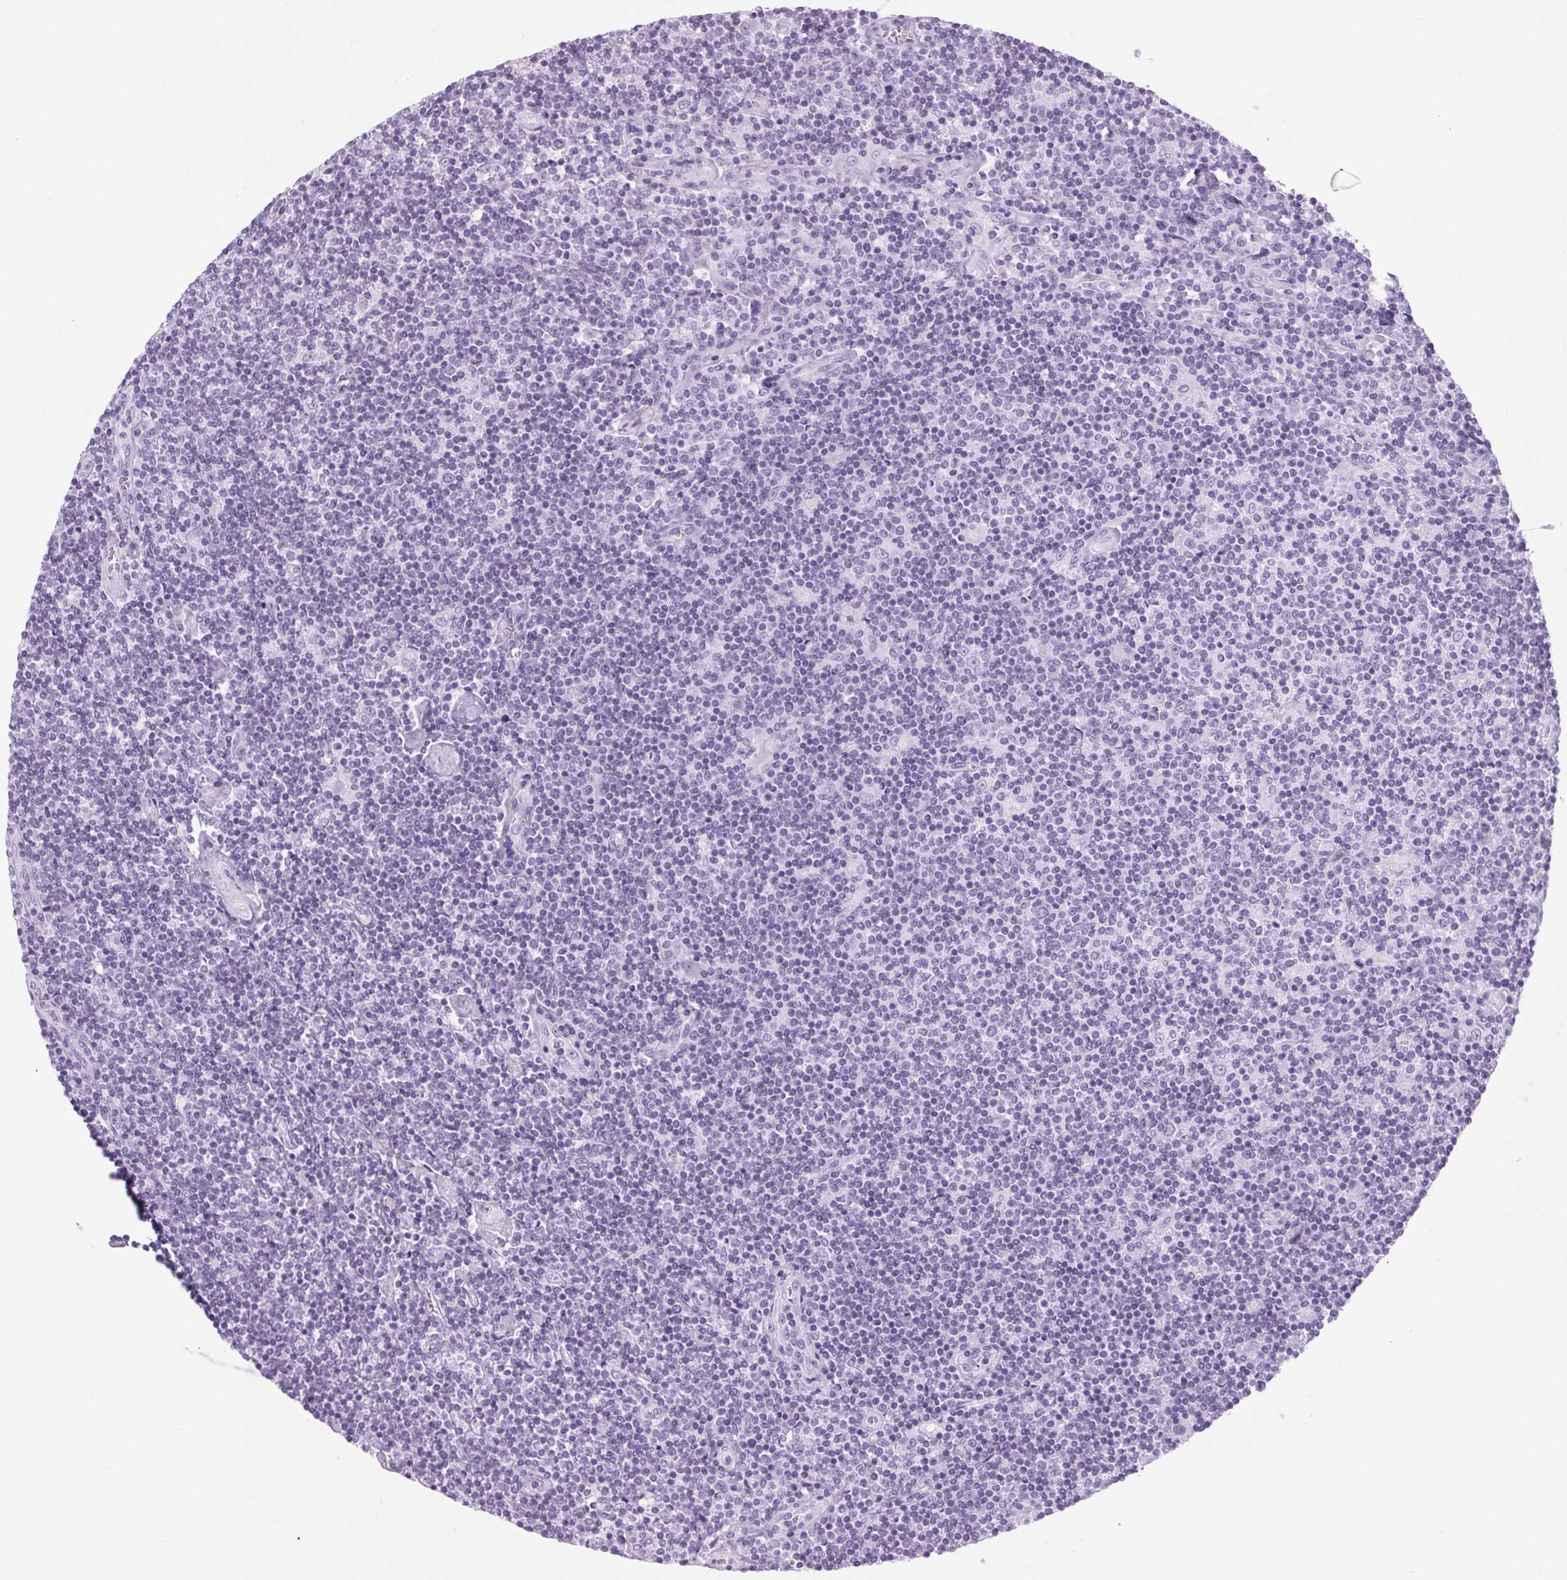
{"staining": {"intensity": "negative", "quantity": "none", "location": "none"}, "tissue": "lymphoma", "cell_type": "Tumor cells", "image_type": "cancer", "snomed": [{"axis": "morphology", "description": "Hodgkin's disease, NOS"}, {"axis": "topography", "description": "Lymph node"}], "caption": "High magnification brightfield microscopy of Hodgkin's disease stained with DAB (brown) and counterstained with hematoxylin (blue): tumor cells show no significant staining. Nuclei are stained in blue.", "gene": "PPP1R1A", "patient": {"sex": "male", "age": 40}}